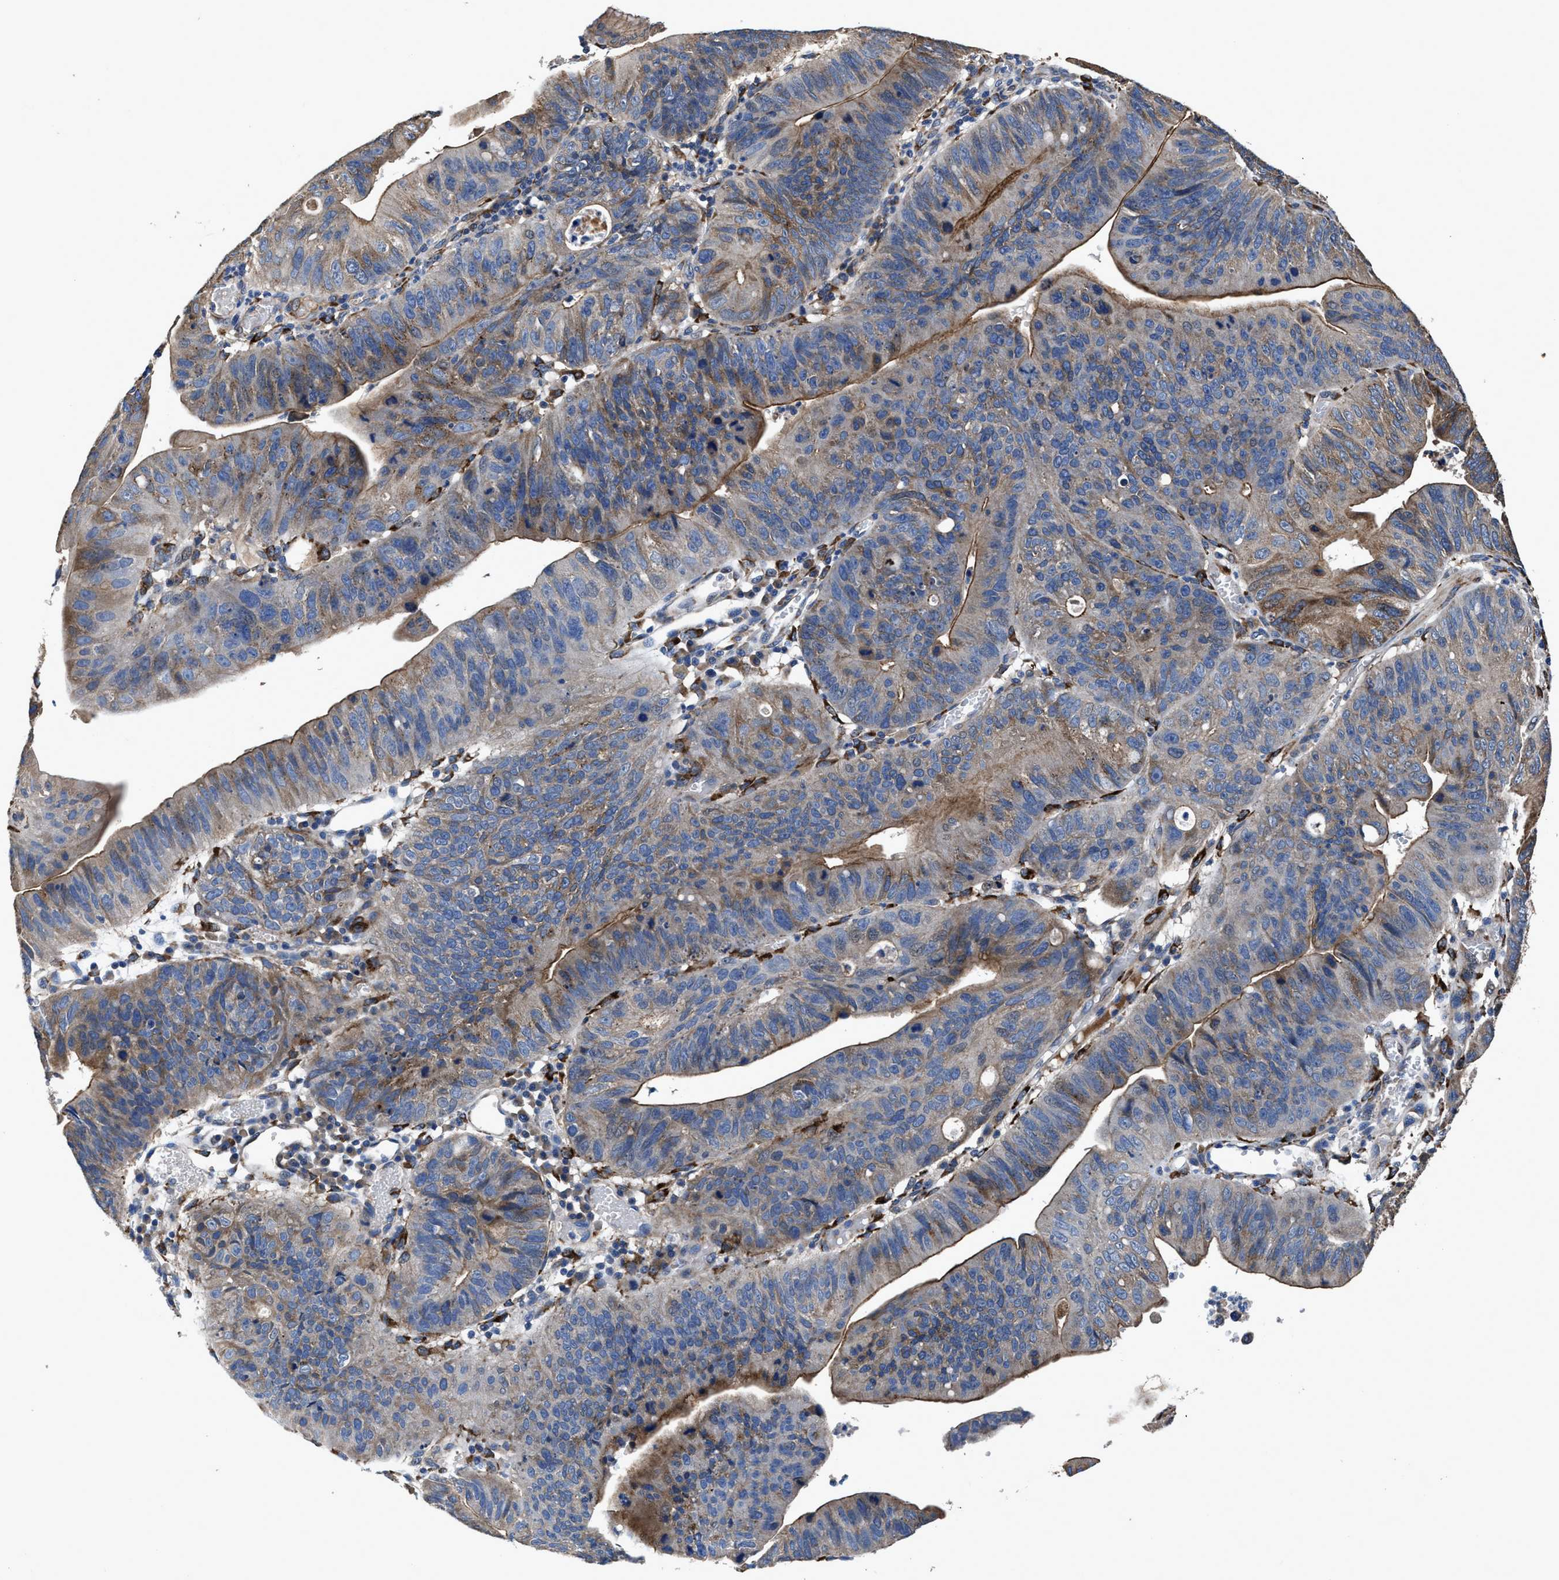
{"staining": {"intensity": "moderate", "quantity": "25%-75%", "location": "cytoplasmic/membranous"}, "tissue": "stomach cancer", "cell_type": "Tumor cells", "image_type": "cancer", "snomed": [{"axis": "morphology", "description": "Adenocarcinoma, NOS"}, {"axis": "topography", "description": "Stomach"}], "caption": "Immunohistochemistry staining of adenocarcinoma (stomach), which displays medium levels of moderate cytoplasmic/membranous staining in approximately 25%-75% of tumor cells indicating moderate cytoplasmic/membranous protein positivity. The staining was performed using DAB (brown) for protein detection and nuclei were counterstained in hematoxylin (blue).", "gene": "IDNK", "patient": {"sex": "male", "age": 59}}